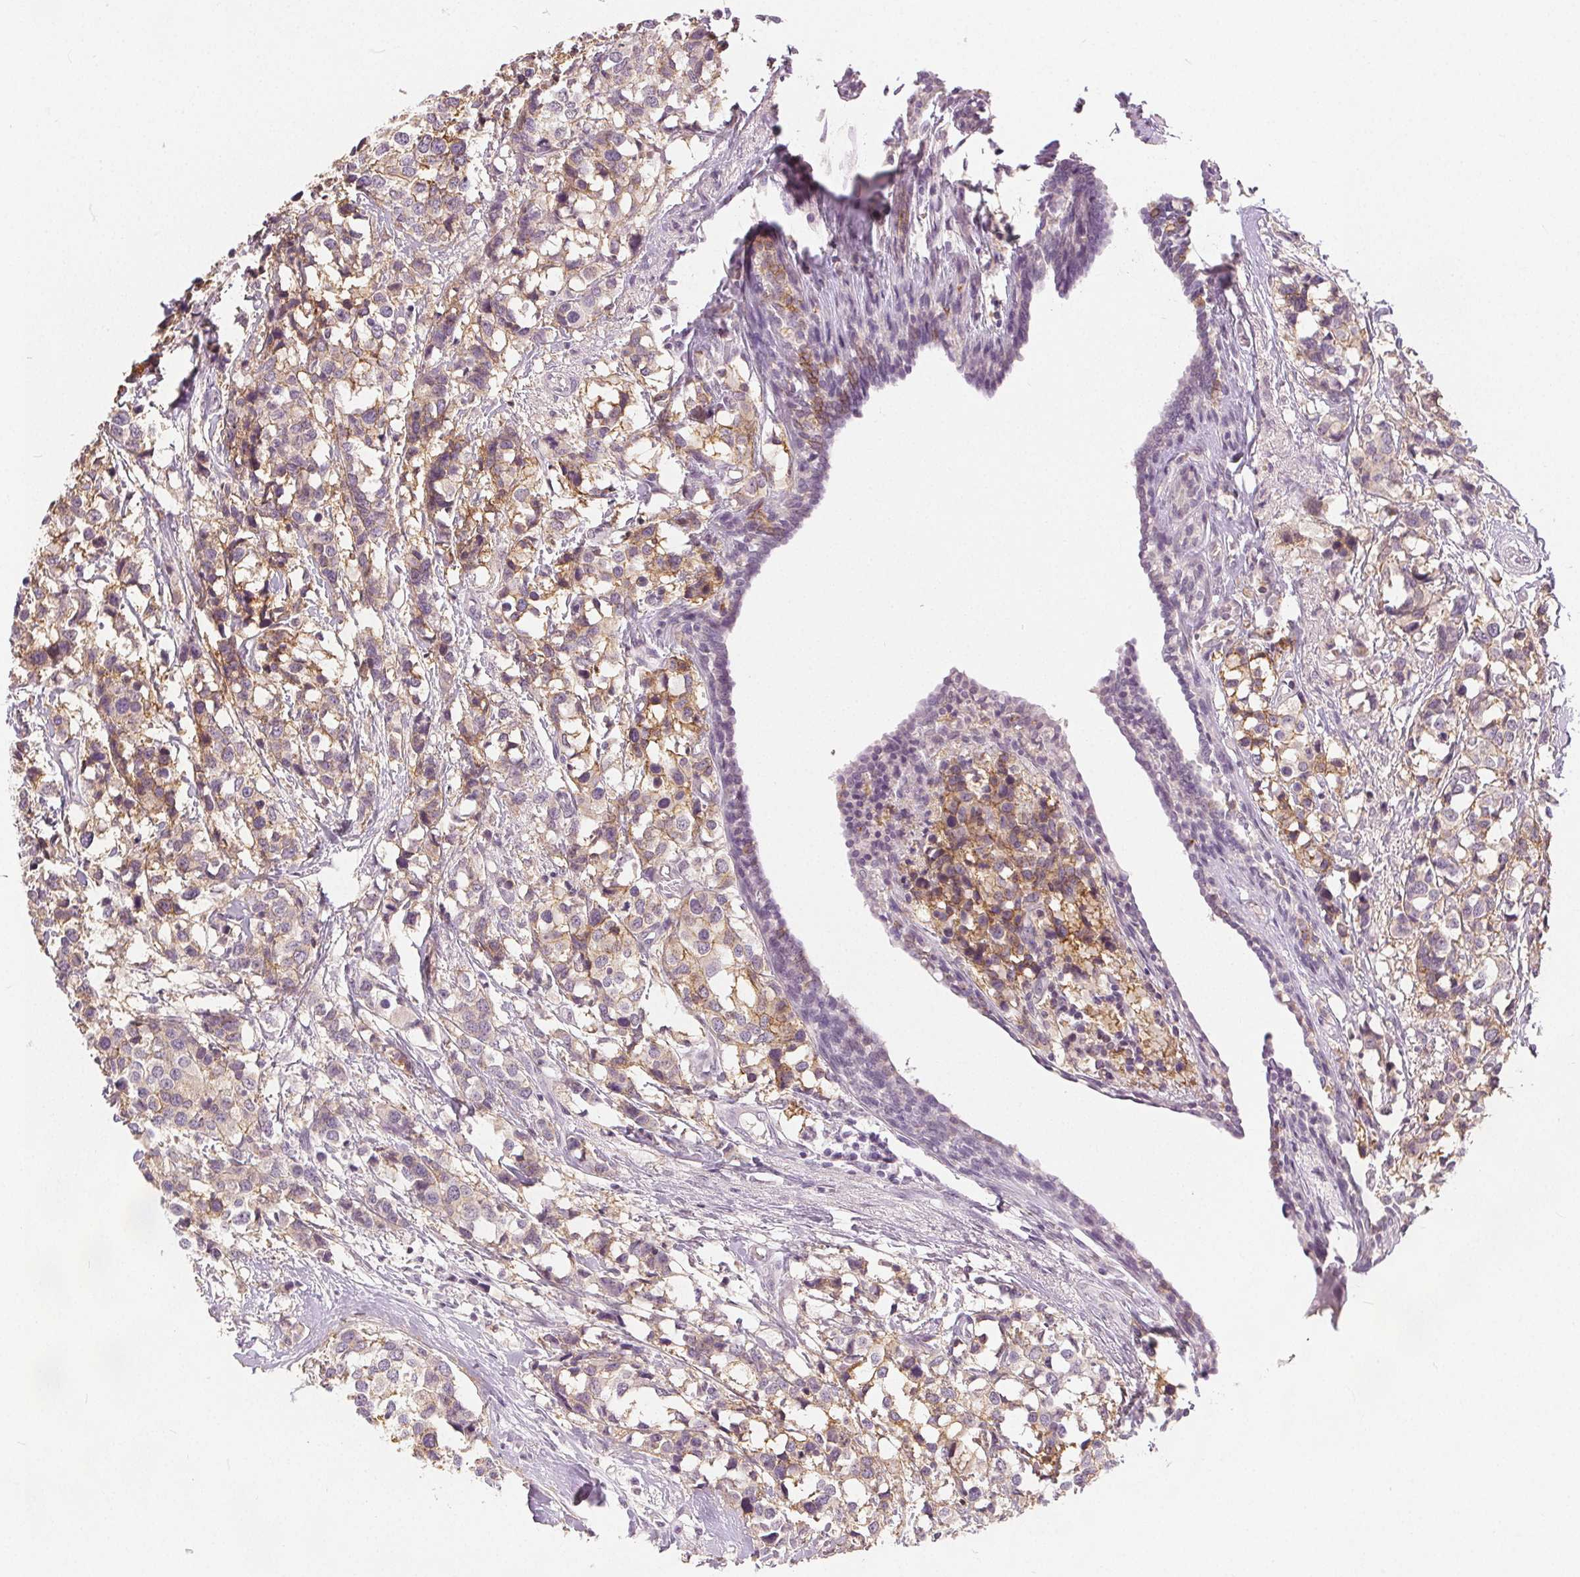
{"staining": {"intensity": "moderate", "quantity": "<25%", "location": "cytoplasmic/membranous"}, "tissue": "breast cancer", "cell_type": "Tumor cells", "image_type": "cancer", "snomed": [{"axis": "morphology", "description": "Lobular carcinoma"}, {"axis": "topography", "description": "Breast"}], "caption": "IHC of human breast lobular carcinoma demonstrates low levels of moderate cytoplasmic/membranous positivity in approximately <25% of tumor cells. Using DAB (brown) and hematoxylin (blue) stains, captured at high magnification using brightfield microscopy.", "gene": "CA12", "patient": {"sex": "female", "age": 59}}